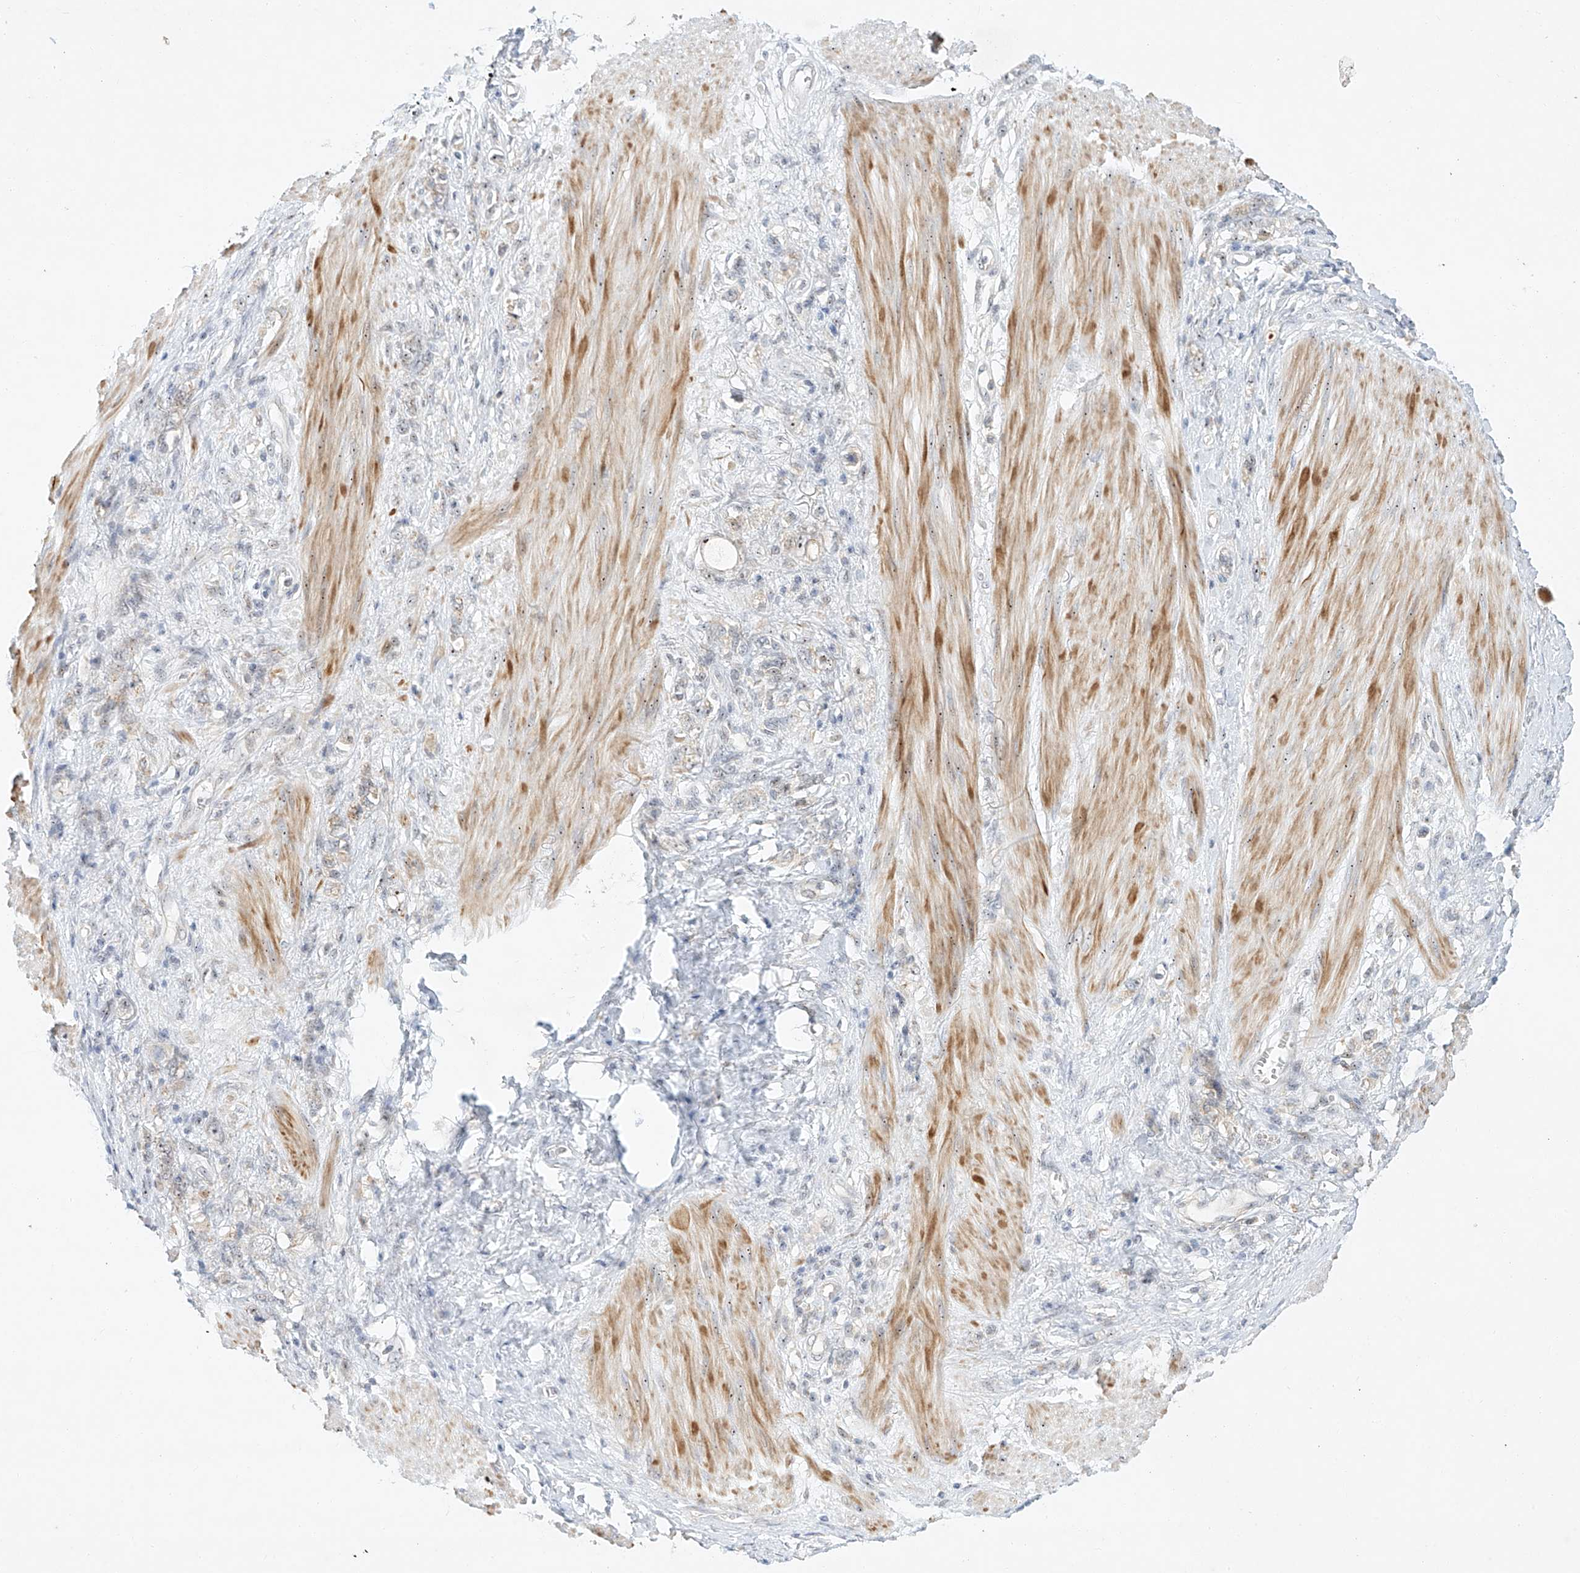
{"staining": {"intensity": "moderate", "quantity": "<25%", "location": "nuclear"}, "tissue": "stomach cancer", "cell_type": "Tumor cells", "image_type": "cancer", "snomed": [{"axis": "morphology", "description": "Adenocarcinoma, NOS"}, {"axis": "topography", "description": "Stomach"}], "caption": "Approximately <25% of tumor cells in human stomach adenocarcinoma demonstrate moderate nuclear protein positivity as visualized by brown immunohistochemical staining.", "gene": "PAK6", "patient": {"sex": "female", "age": 76}}